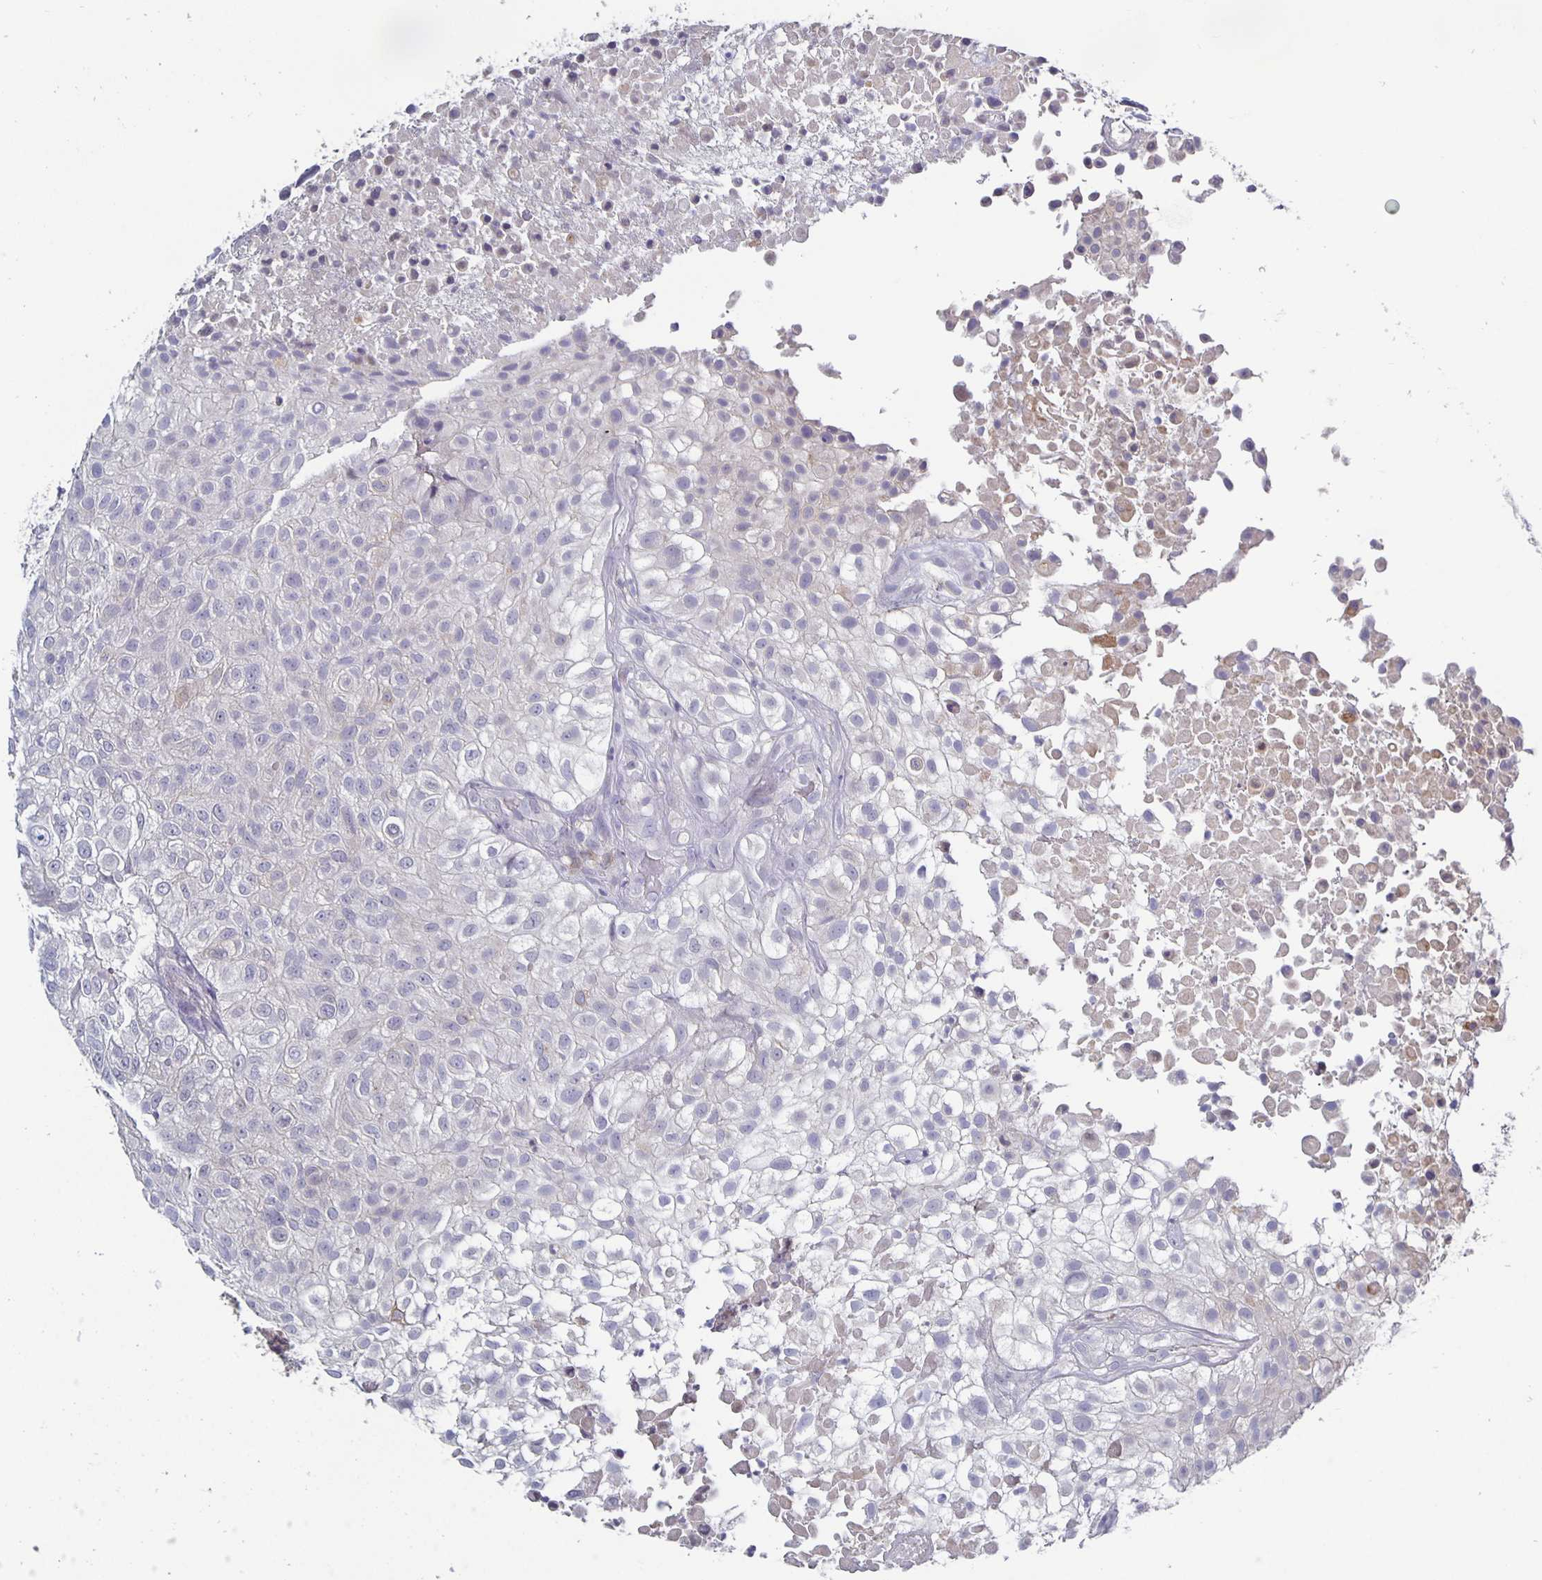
{"staining": {"intensity": "negative", "quantity": "none", "location": "none"}, "tissue": "urothelial cancer", "cell_type": "Tumor cells", "image_type": "cancer", "snomed": [{"axis": "morphology", "description": "Urothelial carcinoma, High grade"}, {"axis": "topography", "description": "Urinary bladder"}], "caption": "Immunohistochemistry image of neoplastic tissue: urothelial cancer stained with DAB (3,3'-diaminobenzidine) shows no significant protein positivity in tumor cells.", "gene": "GDF15", "patient": {"sex": "male", "age": 56}}